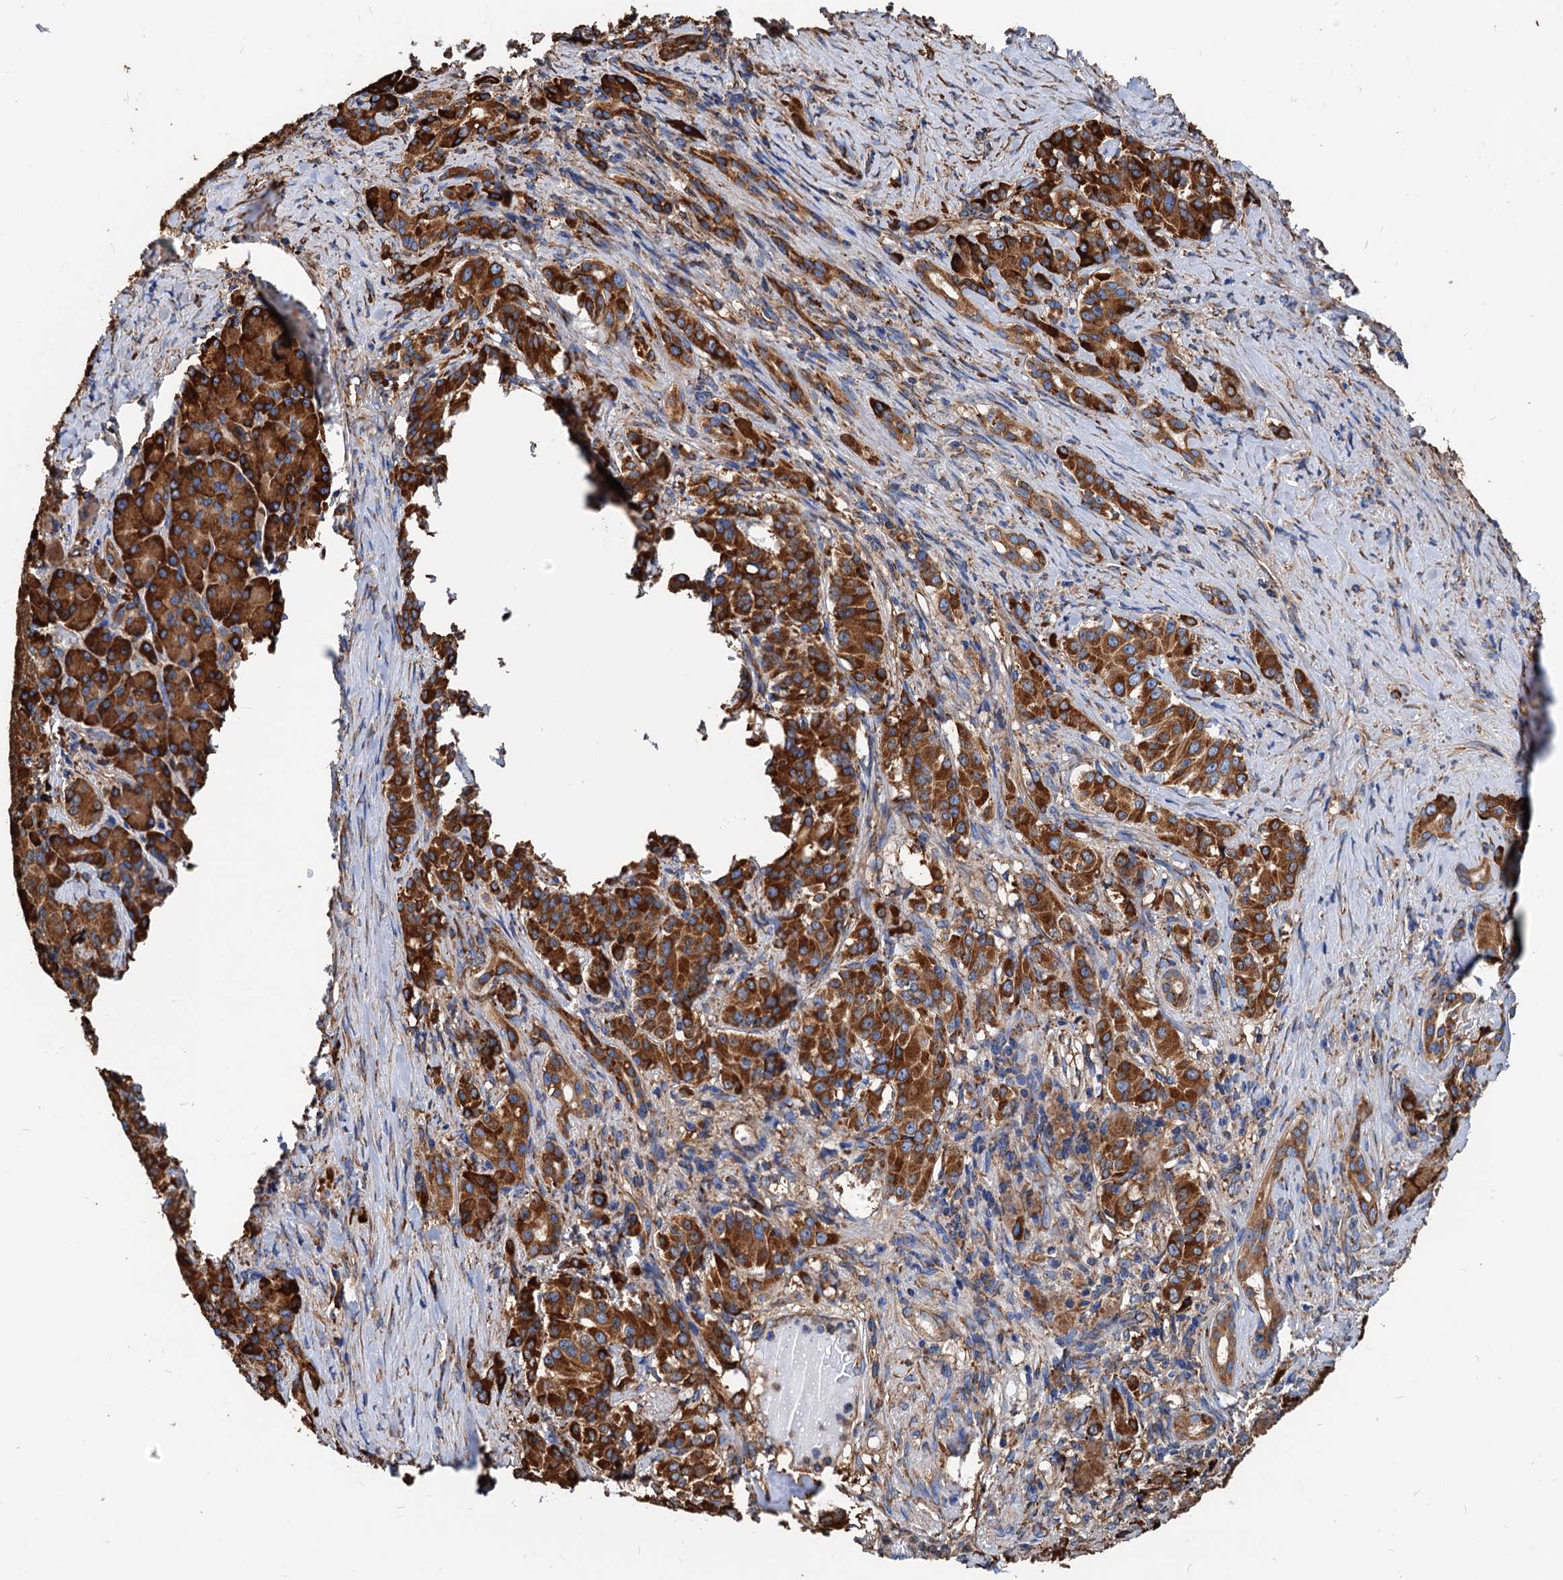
{"staining": {"intensity": "strong", "quantity": ">75%", "location": "cytoplasmic/membranous"}, "tissue": "pancreatic cancer", "cell_type": "Tumor cells", "image_type": "cancer", "snomed": [{"axis": "morphology", "description": "Adenocarcinoma, NOS"}, {"axis": "topography", "description": "Pancreas"}], "caption": "IHC (DAB) staining of human pancreatic cancer (adenocarcinoma) exhibits strong cytoplasmic/membranous protein positivity in about >75% of tumor cells.", "gene": "HSPA5", "patient": {"sex": "female", "age": 74}}